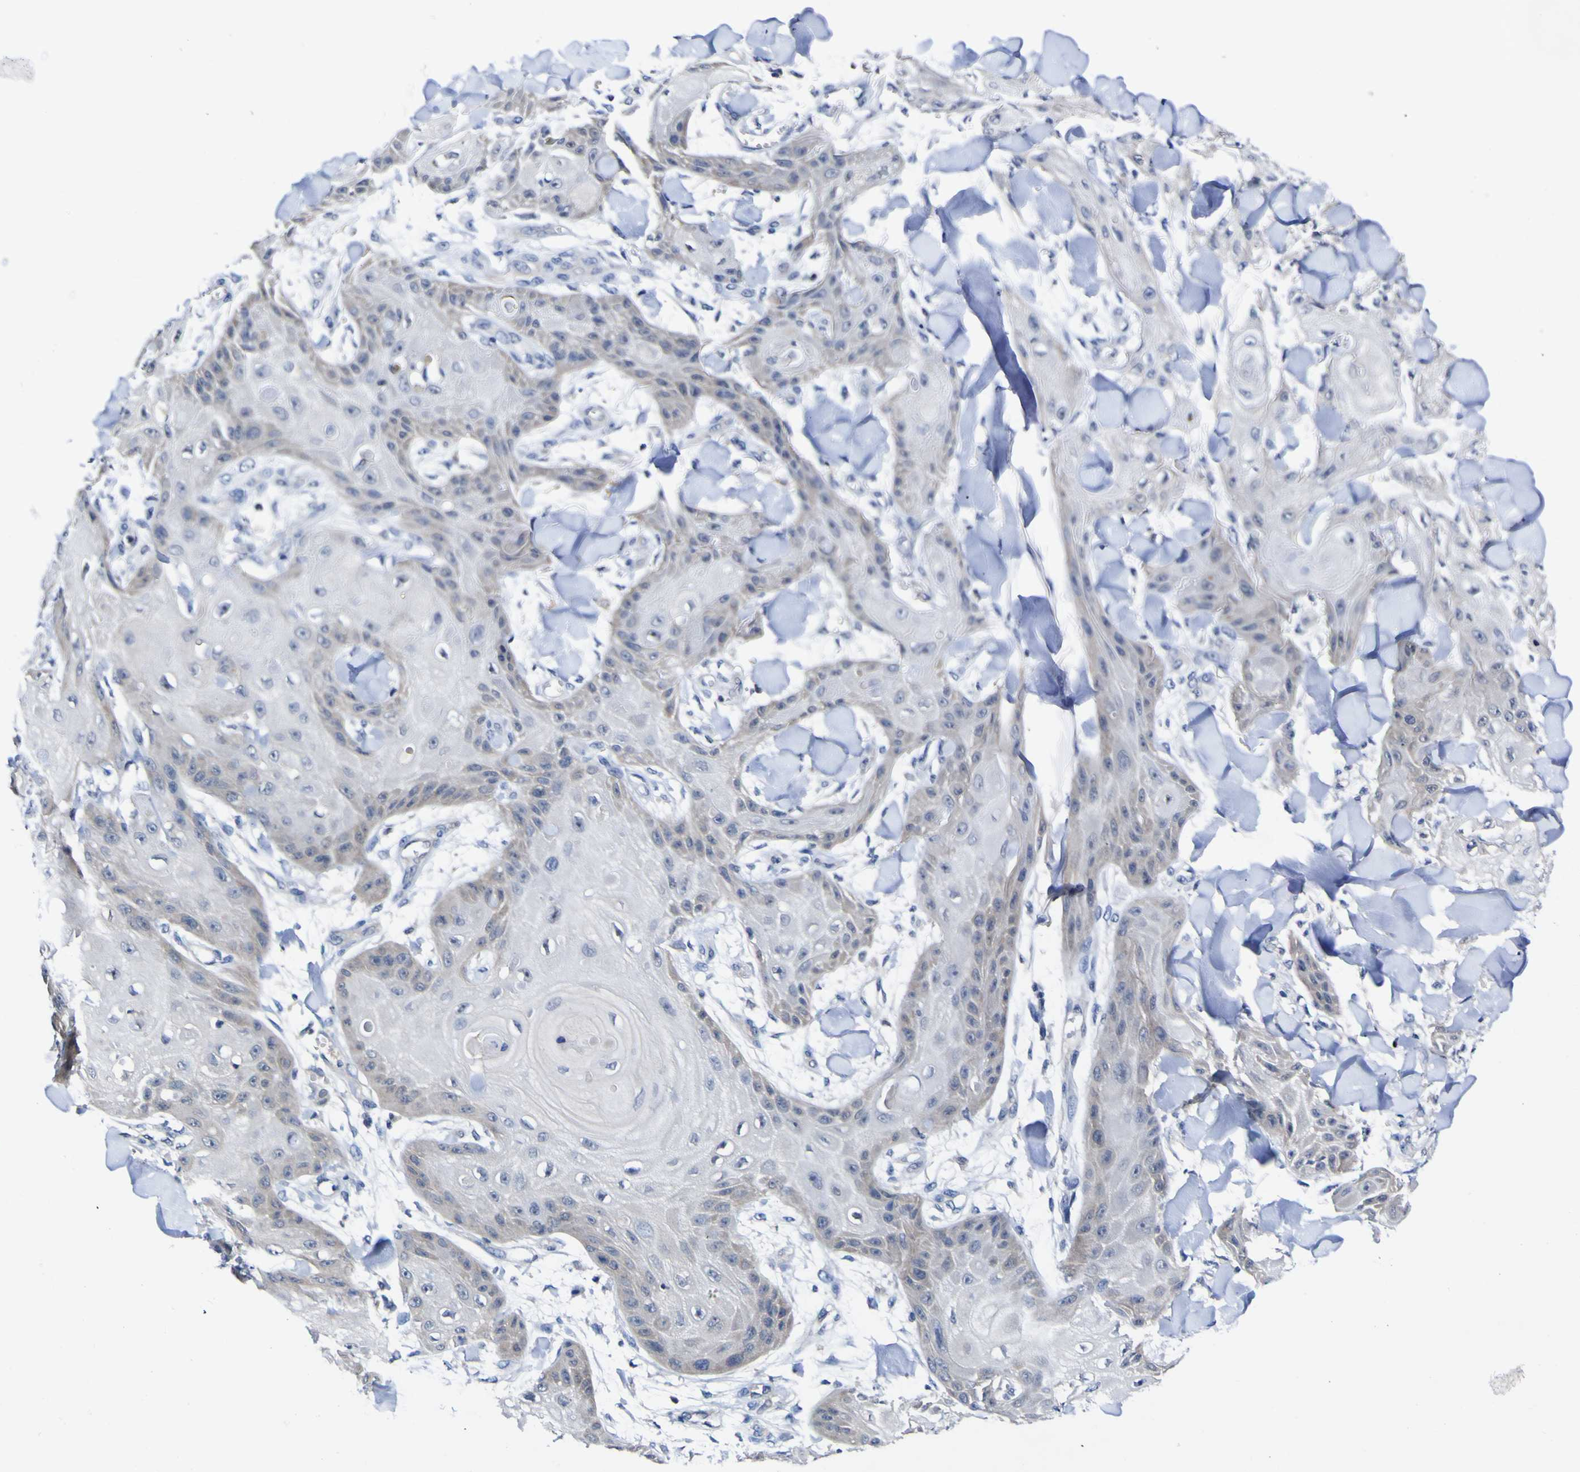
{"staining": {"intensity": "negative", "quantity": "none", "location": "none"}, "tissue": "skin cancer", "cell_type": "Tumor cells", "image_type": "cancer", "snomed": [{"axis": "morphology", "description": "Squamous cell carcinoma, NOS"}, {"axis": "topography", "description": "Skin"}], "caption": "Skin cancer was stained to show a protein in brown. There is no significant expression in tumor cells. (DAB (3,3'-diaminobenzidine) IHC visualized using brightfield microscopy, high magnification).", "gene": "CASP6", "patient": {"sex": "male", "age": 74}}